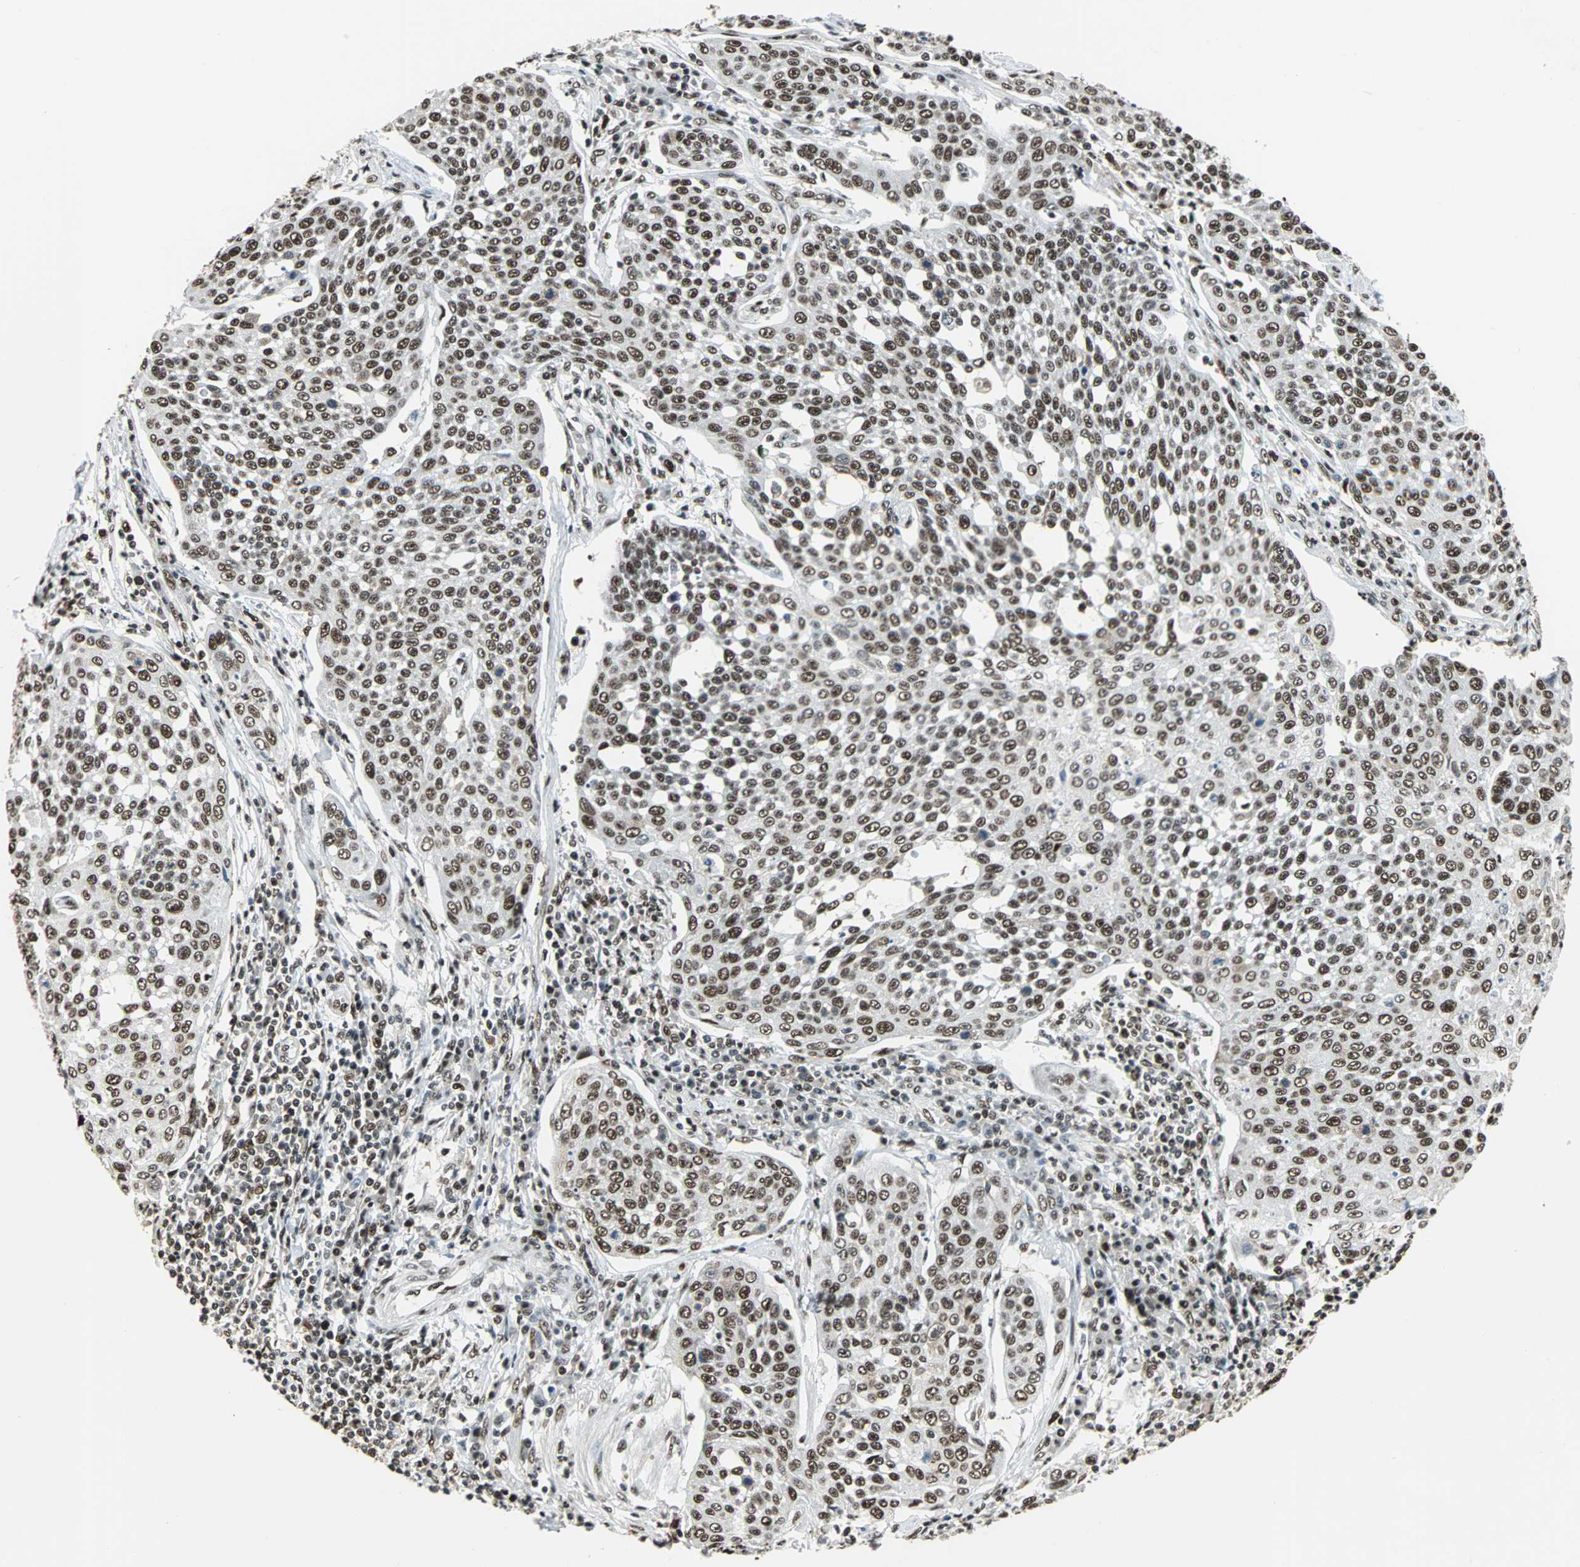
{"staining": {"intensity": "strong", "quantity": ">75%", "location": "nuclear"}, "tissue": "cervical cancer", "cell_type": "Tumor cells", "image_type": "cancer", "snomed": [{"axis": "morphology", "description": "Squamous cell carcinoma, NOS"}, {"axis": "topography", "description": "Cervix"}], "caption": "Cervical cancer stained with a protein marker shows strong staining in tumor cells.", "gene": "XRCC4", "patient": {"sex": "female", "age": 34}}